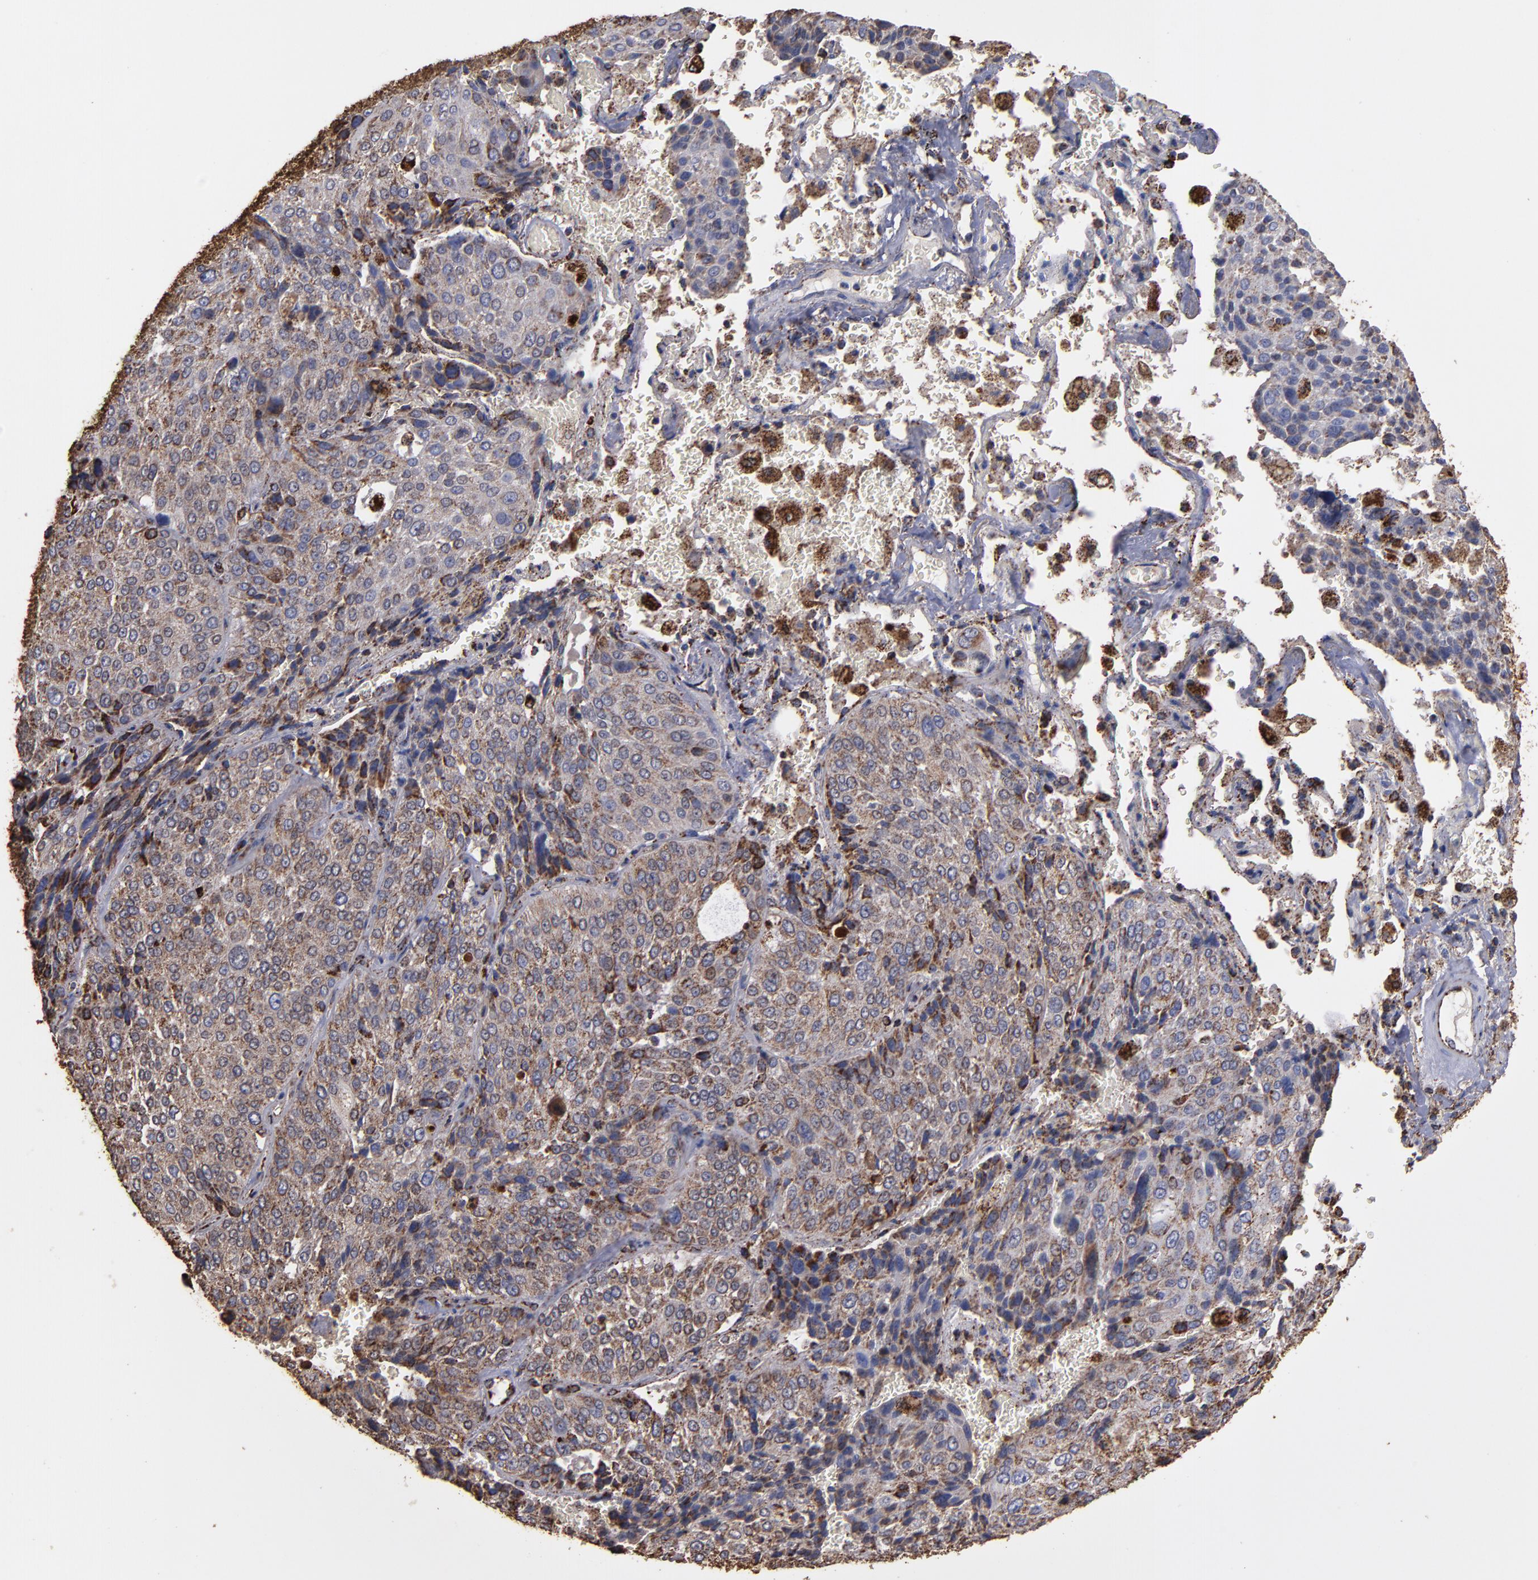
{"staining": {"intensity": "moderate", "quantity": ">75%", "location": "cytoplasmic/membranous"}, "tissue": "lung cancer", "cell_type": "Tumor cells", "image_type": "cancer", "snomed": [{"axis": "morphology", "description": "Squamous cell carcinoma, NOS"}, {"axis": "topography", "description": "Lung"}], "caption": "This image exhibits IHC staining of human squamous cell carcinoma (lung), with medium moderate cytoplasmic/membranous staining in approximately >75% of tumor cells.", "gene": "SOD2", "patient": {"sex": "male", "age": 54}}